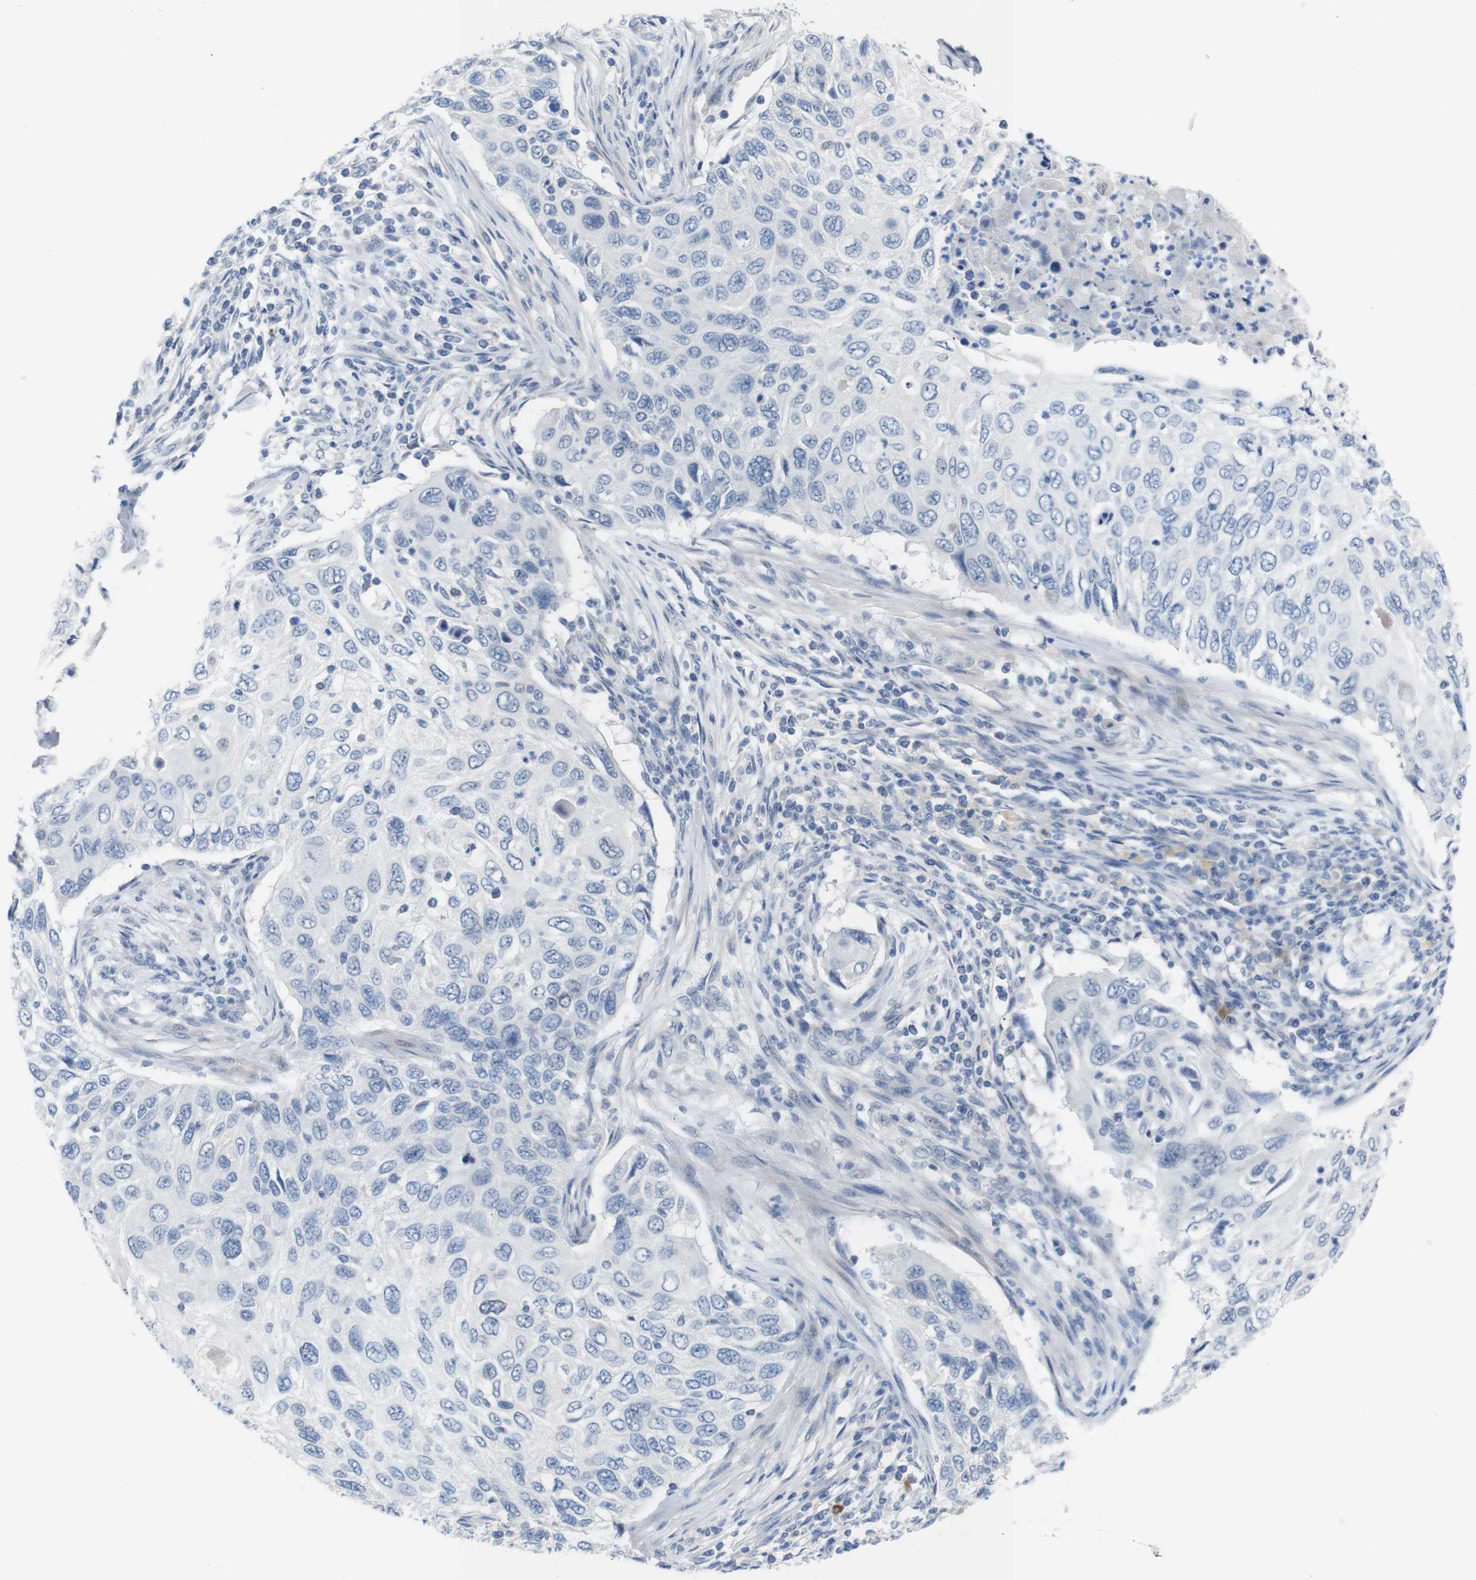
{"staining": {"intensity": "negative", "quantity": "none", "location": "none"}, "tissue": "cervical cancer", "cell_type": "Tumor cells", "image_type": "cancer", "snomed": [{"axis": "morphology", "description": "Squamous cell carcinoma, NOS"}, {"axis": "topography", "description": "Cervix"}], "caption": "Tumor cells show no significant expression in cervical squamous cell carcinoma. Brightfield microscopy of immunohistochemistry (IHC) stained with DAB (brown) and hematoxylin (blue), captured at high magnification.", "gene": "CHRM5", "patient": {"sex": "female", "age": 70}}